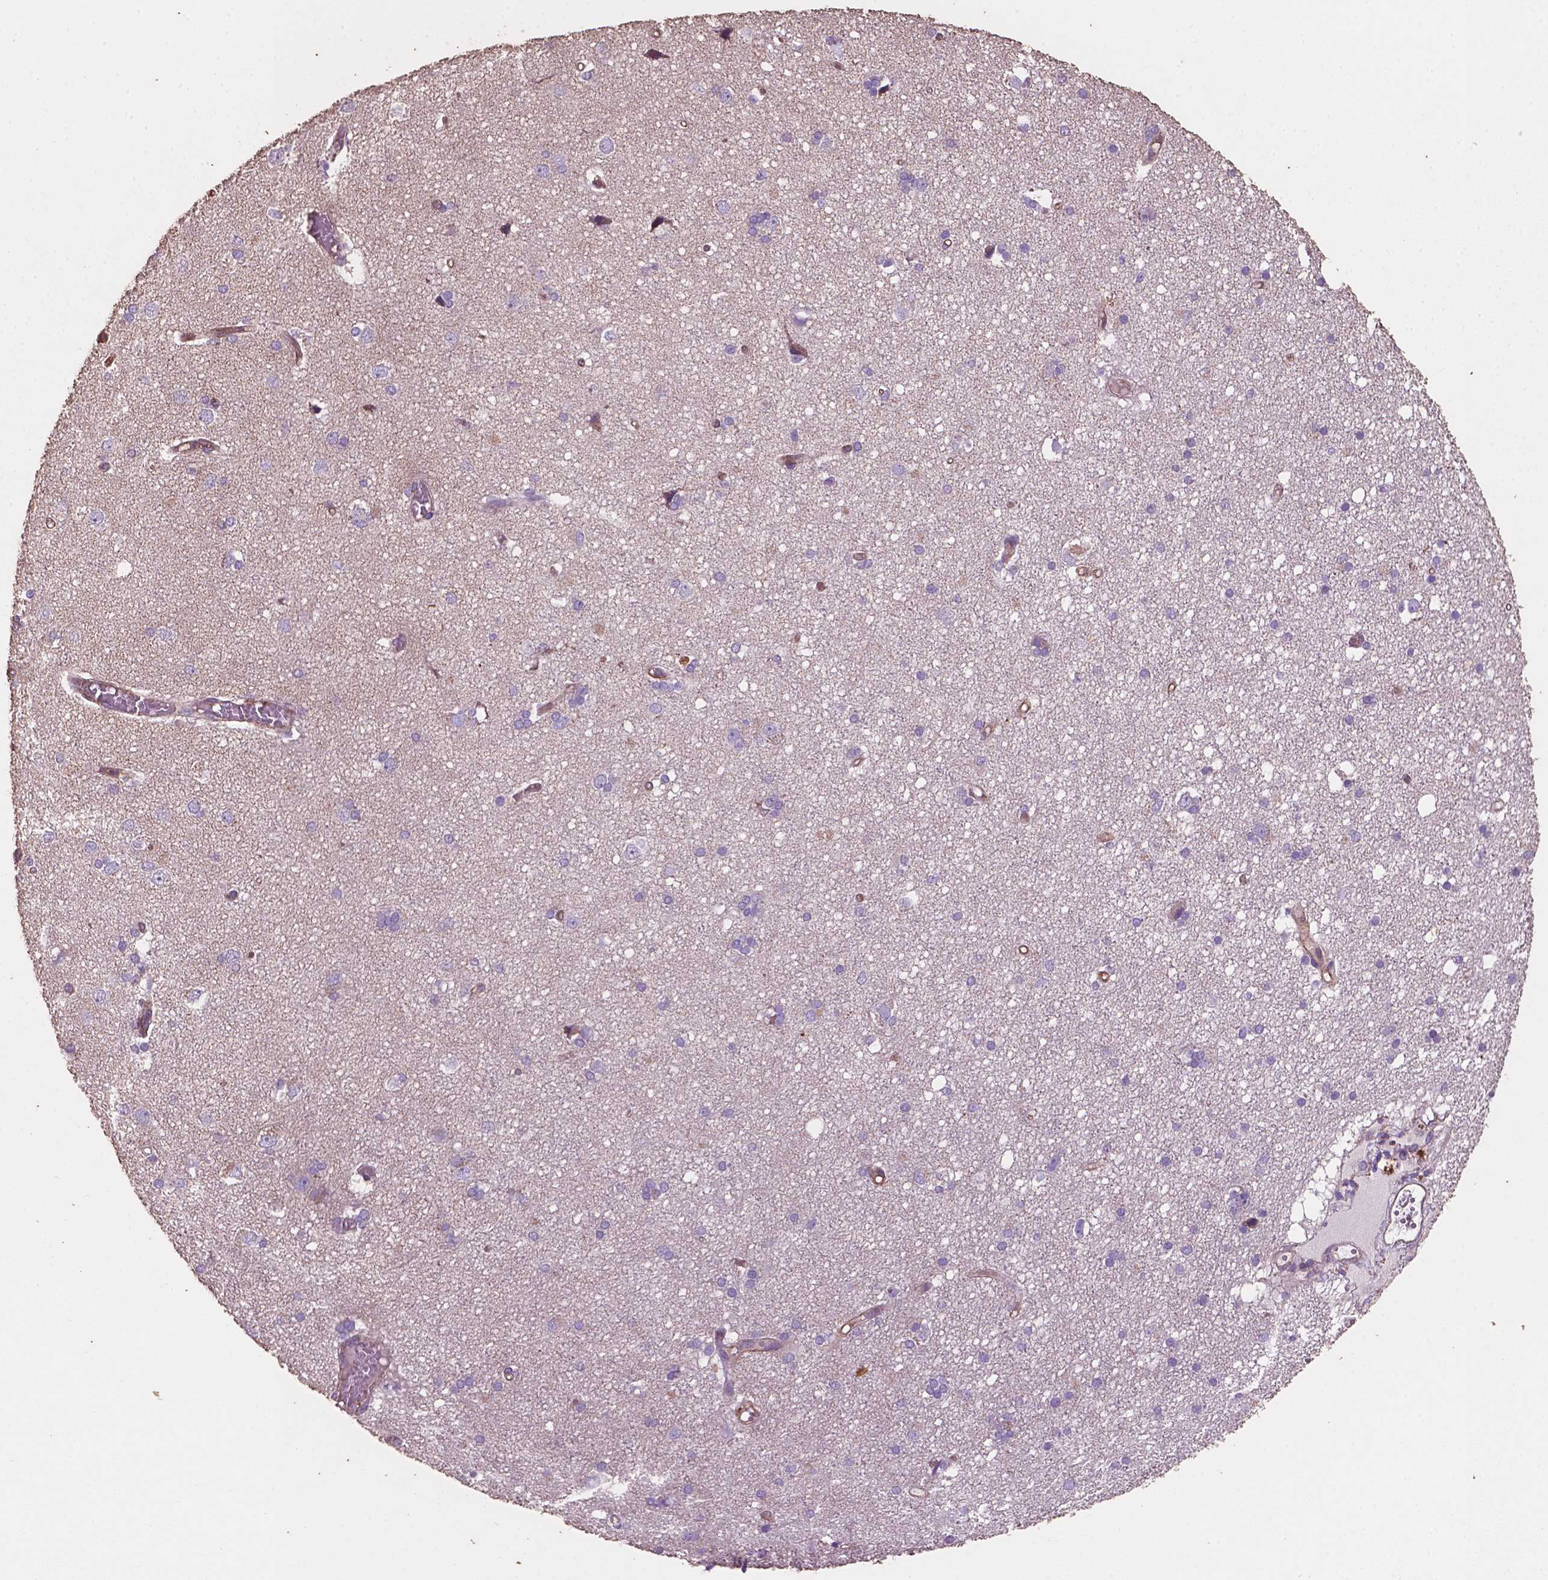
{"staining": {"intensity": "weak", "quantity": "25%-75%", "location": "cytoplasmic/membranous"}, "tissue": "cerebral cortex", "cell_type": "Endothelial cells", "image_type": "normal", "snomed": [{"axis": "morphology", "description": "Normal tissue, NOS"}, {"axis": "morphology", "description": "Glioma, malignant, High grade"}, {"axis": "topography", "description": "Cerebral cortex"}], "caption": "Cerebral cortex stained with DAB (3,3'-diaminobenzidine) IHC exhibits low levels of weak cytoplasmic/membranous staining in approximately 25%-75% of endothelial cells. (DAB (3,3'-diaminobenzidine) IHC, brown staining for protein, blue staining for nuclei).", "gene": "COMMD4", "patient": {"sex": "male", "age": 71}}